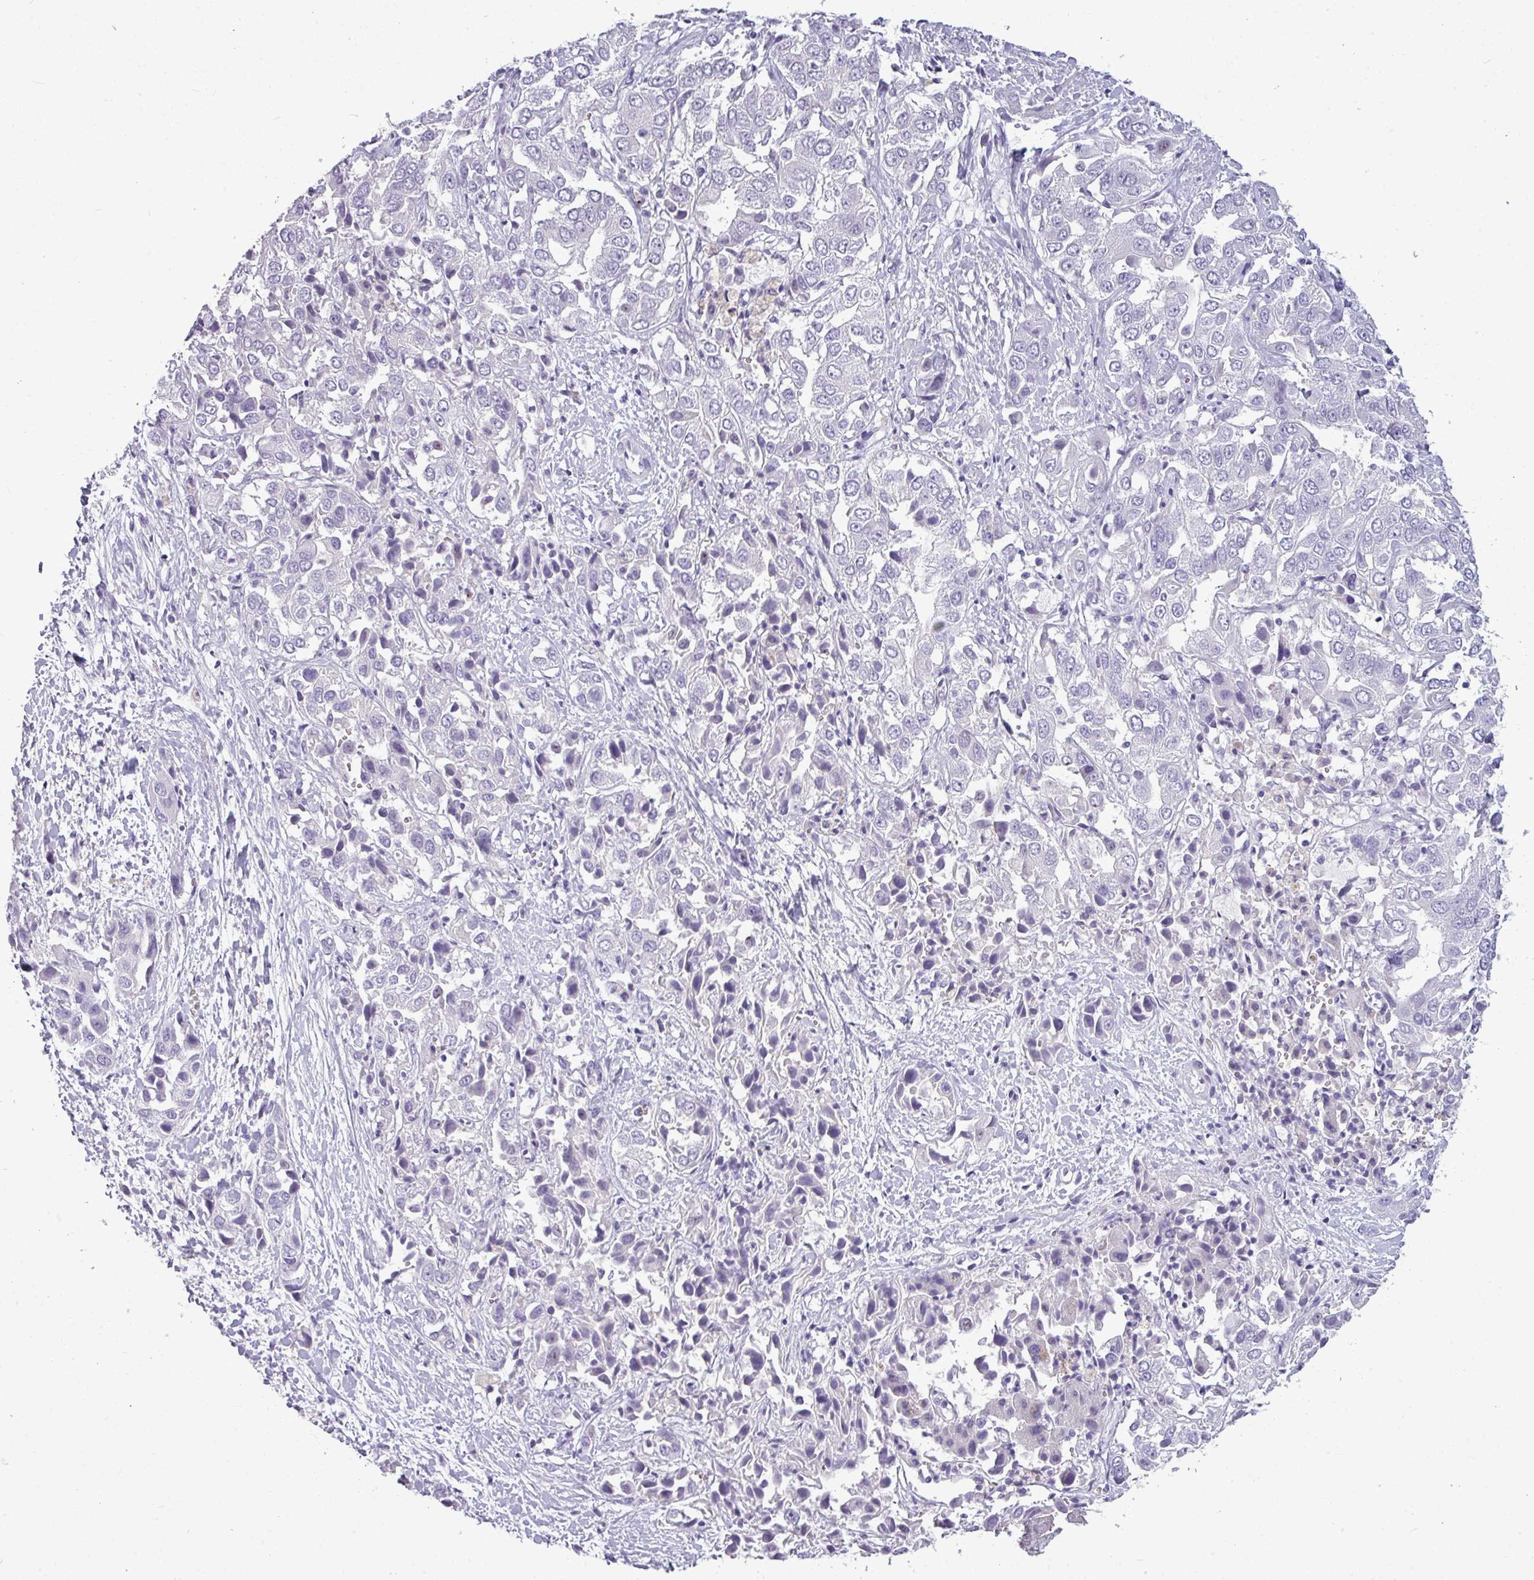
{"staining": {"intensity": "negative", "quantity": "none", "location": "none"}, "tissue": "liver cancer", "cell_type": "Tumor cells", "image_type": "cancer", "snomed": [{"axis": "morphology", "description": "Cholangiocarcinoma"}, {"axis": "topography", "description": "Liver"}], "caption": "High power microscopy image of an IHC image of cholangiocarcinoma (liver), revealing no significant expression in tumor cells.", "gene": "TMEM91", "patient": {"sex": "female", "age": 52}}